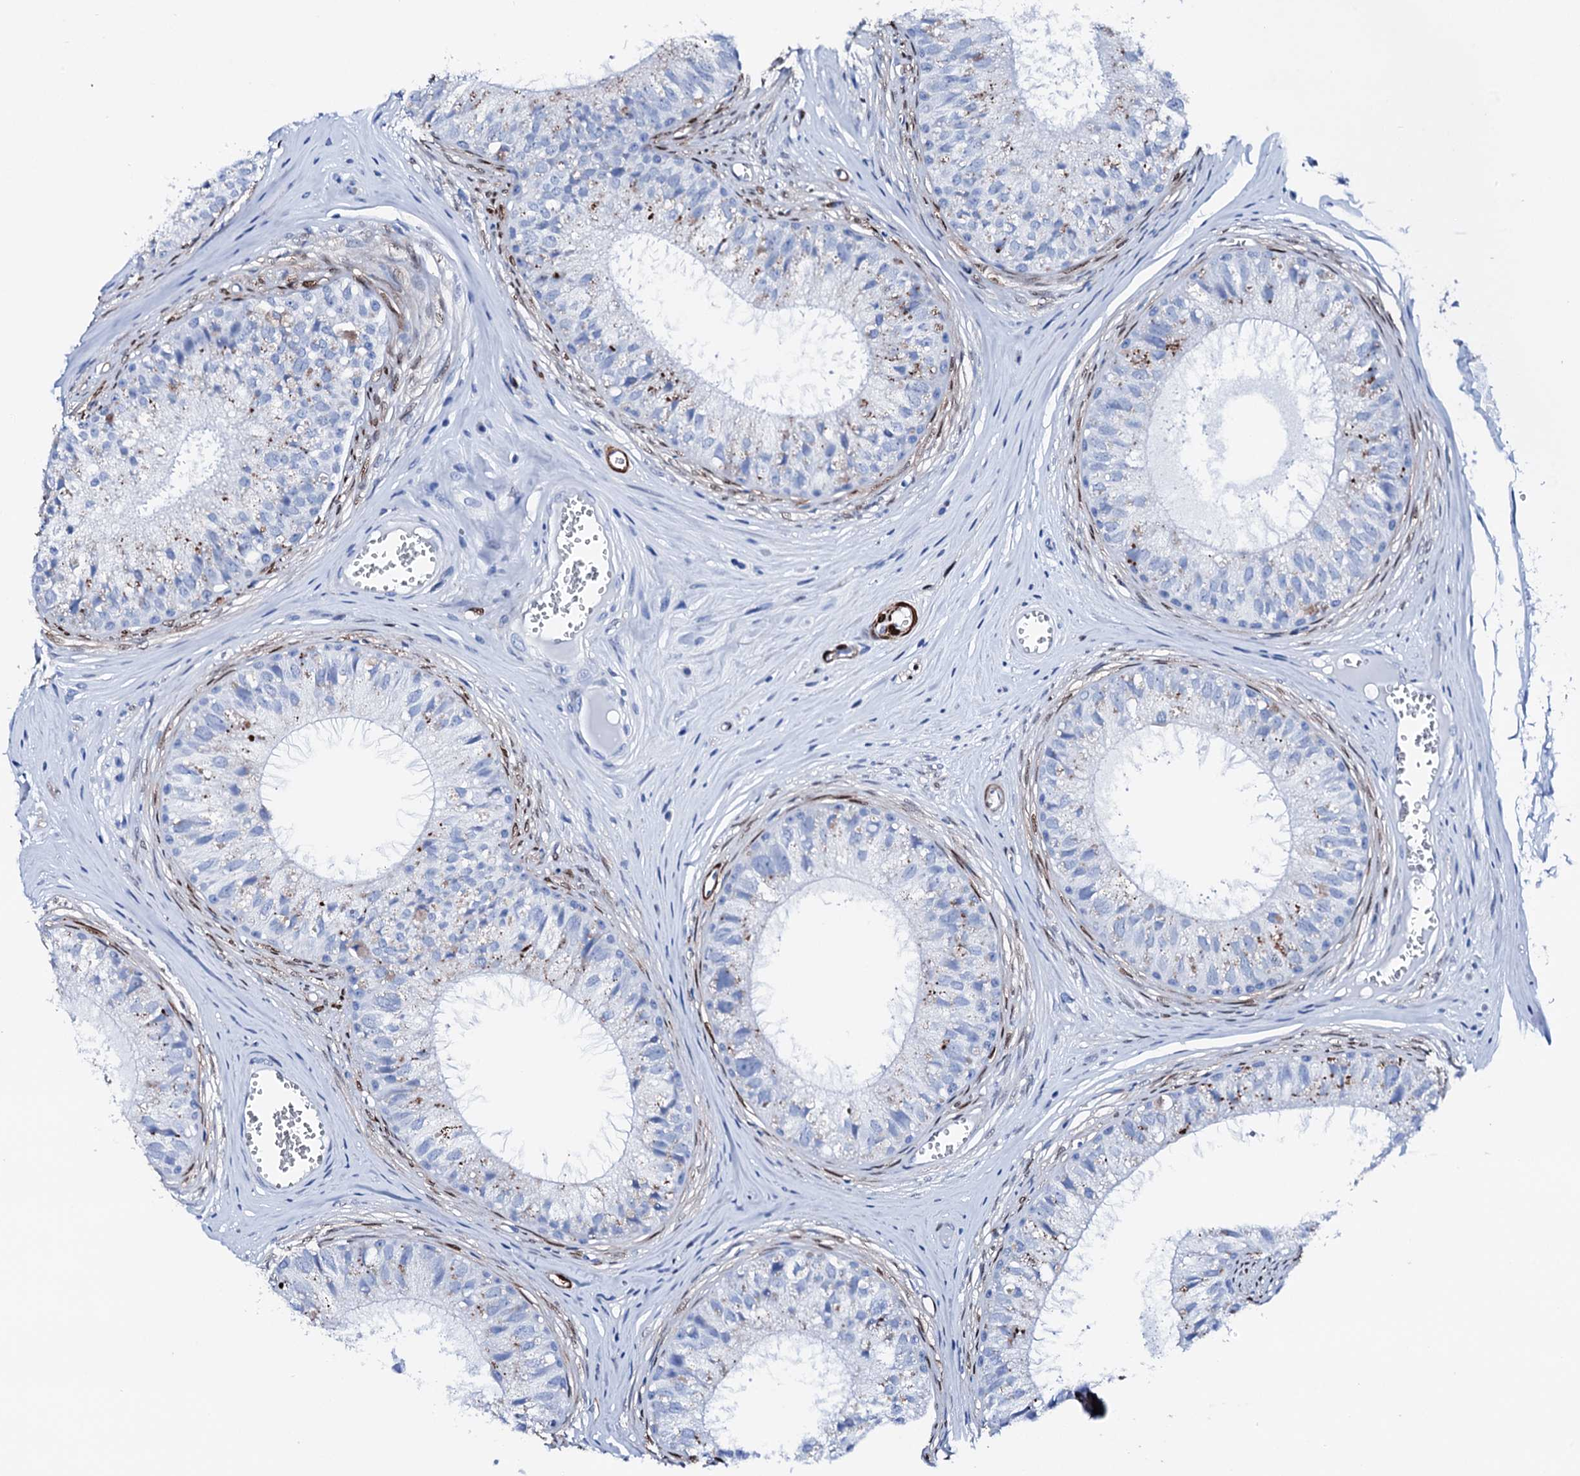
{"staining": {"intensity": "weak", "quantity": "<25%", "location": "cytoplasmic/membranous"}, "tissue": "epididymis", "cell_type": "Glandular cells", "image_type": "normal", "snomed": [{"axis": "morphology", "description": "Normal tissue, NOS"}, {"axis": "topography", "description": "Epididymis"}], "caption": "Epididymis was stained to show a protein in brown. There is no significant positivity in glandular cells.", "gene": "NRIP2", "patient": {"sex": "male", "age": 36}}